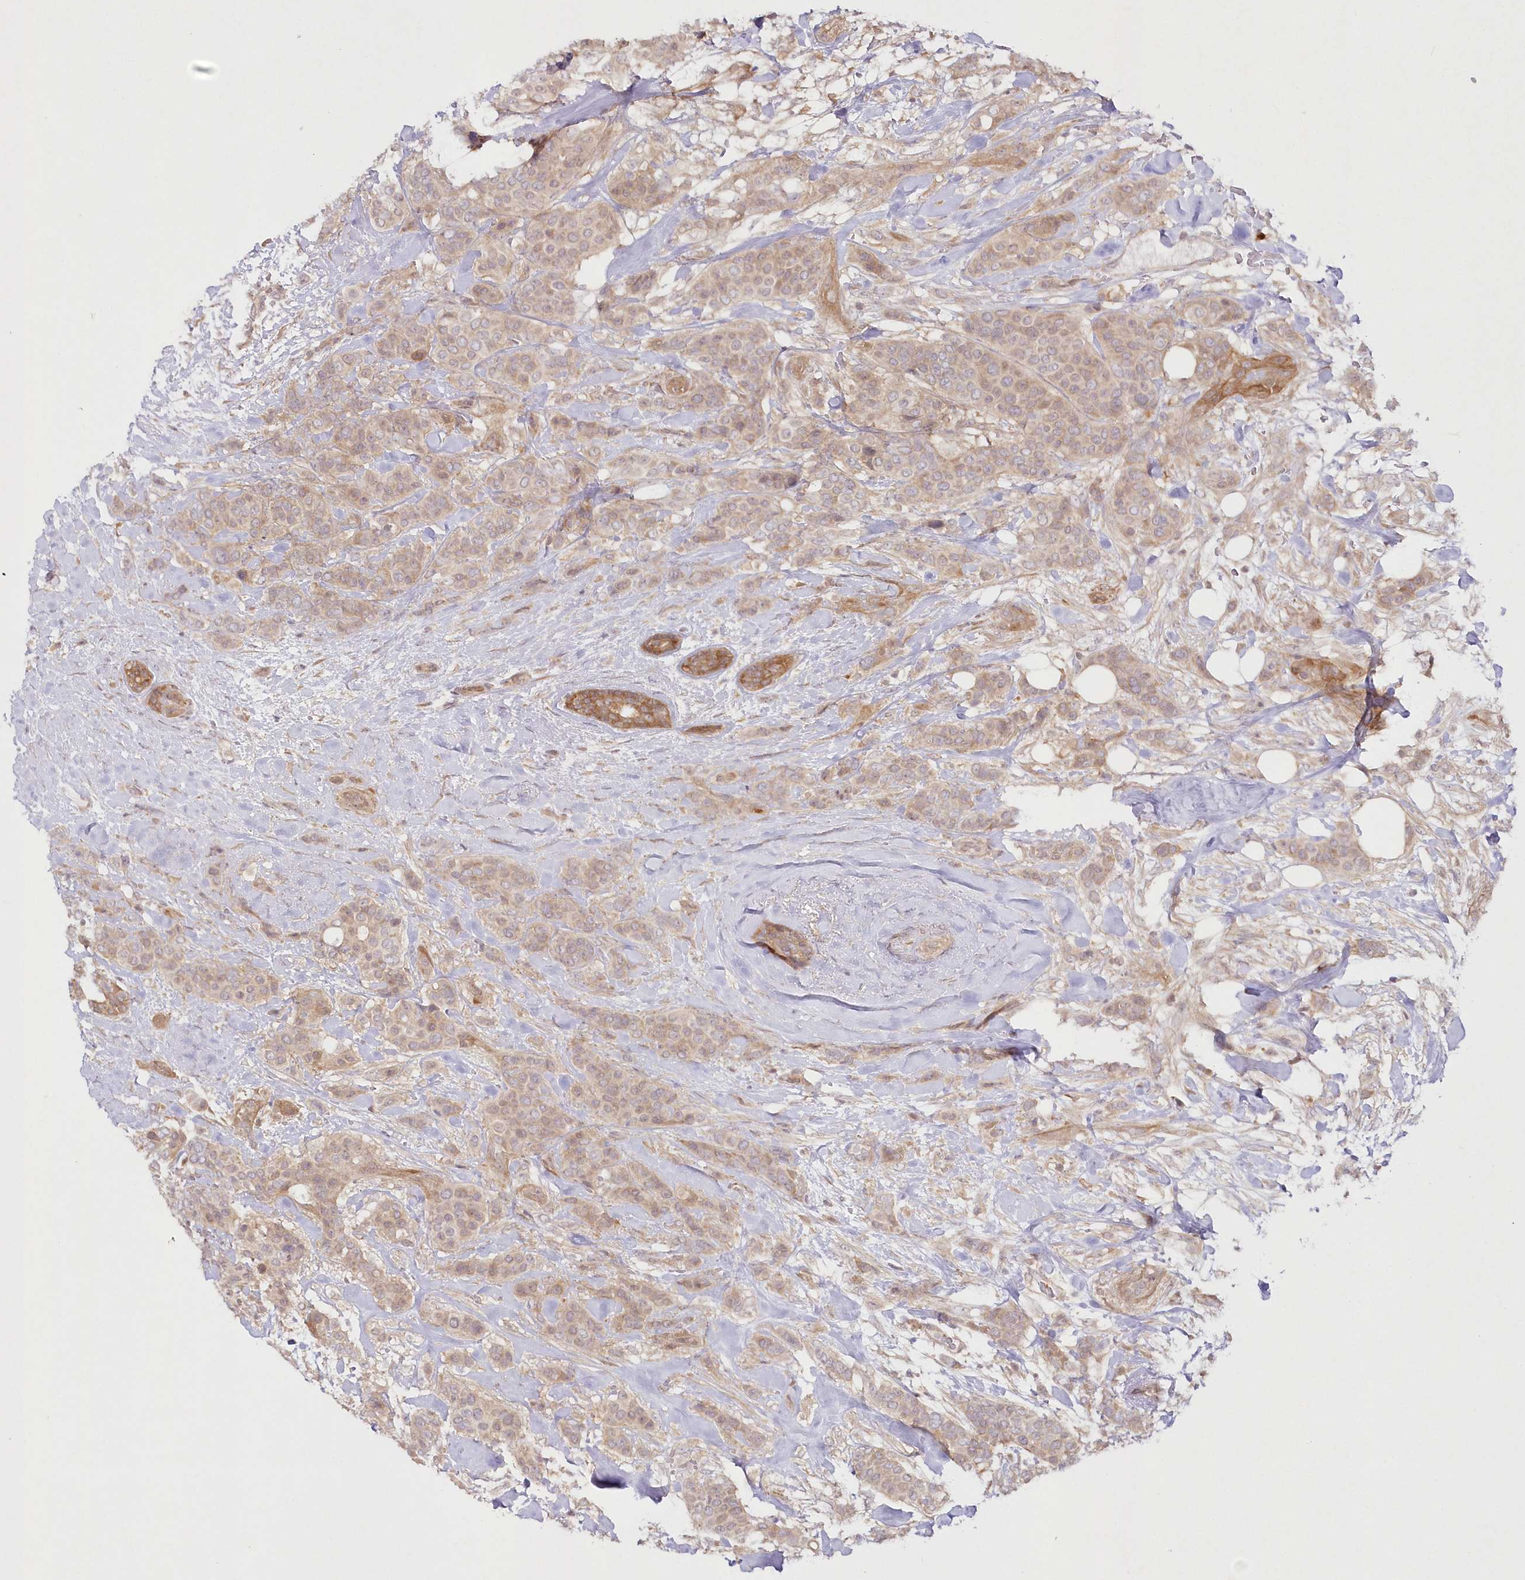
{"staining": {"intensity": "weak", "quantity": ">75%", "location": "cytoplasmic/membranous"}, "tissue": "breast cancer", "cell_type": "Tumor cells", "image_type": "cancer", "snomed": [{"axis": "morphology", "description": "Lobular carcinoma"}, {"axis": "topography", "description": "Breast"}], "caption": "This micrograph displays immunohistochemistry (IHC) staining of human breast cancer (lobular carcinoma), with low weak cytoplasmic/membranous staining in about >75% of tumor cells.", "gene": "IPMK", "patient": {"sex": "female", "age": 51}}